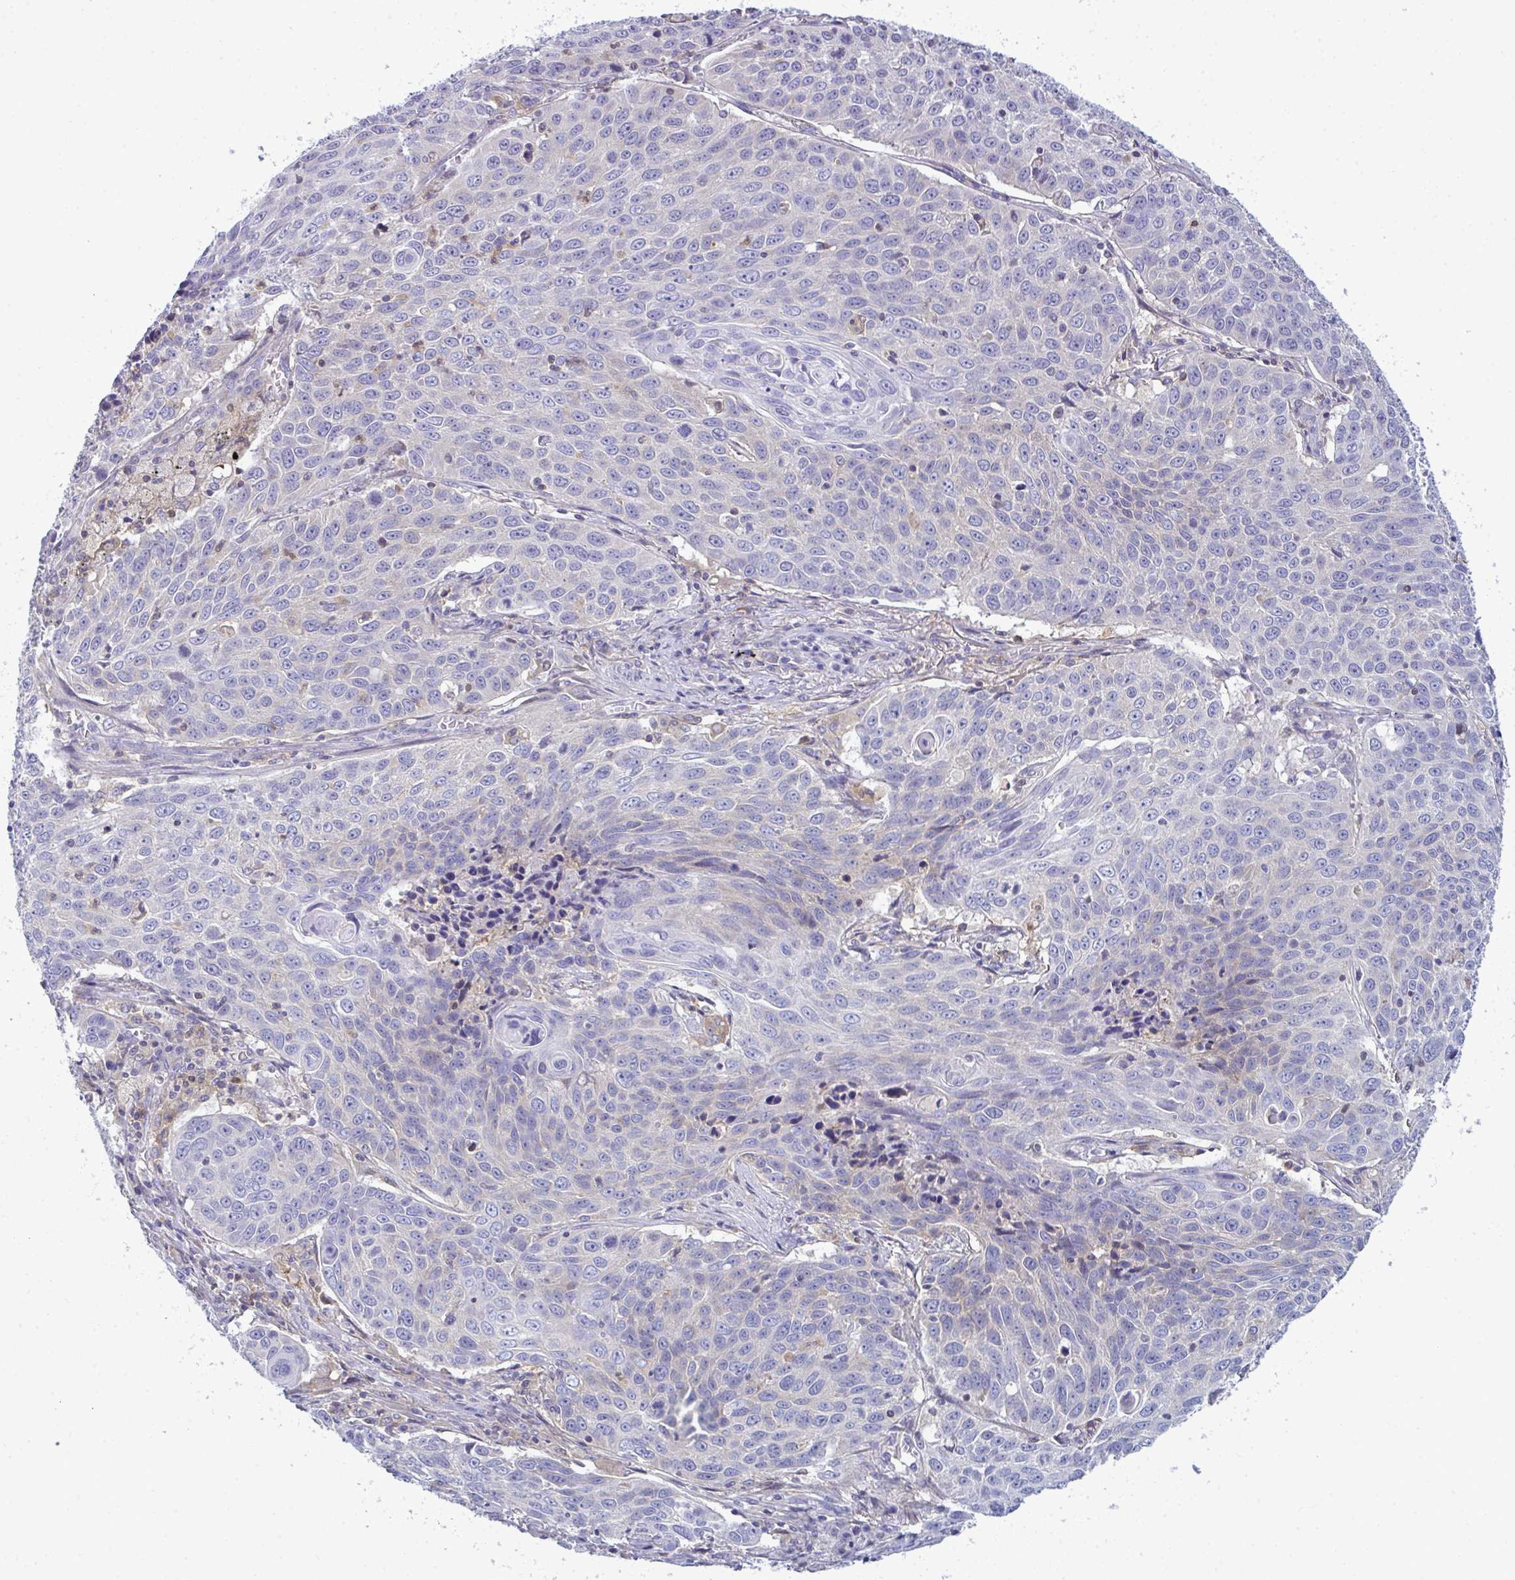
{"staining": {"intensity": "weak", "quantity": "<25%", "location": "cytoplasmic/membranous"}, "tissue": "lung cancer", "cell_type": "Tumor cells", "image_type": "cancer", "snomed": [{"axis": "morphology", "description": "Squamous cell carcinoma, NOS"}, {"axis": "topography", "description": "Lung"}], "caption": "DAB (3,3'-diaminobenzidine) immunohistochemical staining of human lung cancer demonstrates no significant positivity in tumor cells. The staining is performed using DAB brown chromogen with nuclei counter-stained in using hematoxylin.", "gene": "SLC30A6", "patient": {"sex": "male", "age": 78}}